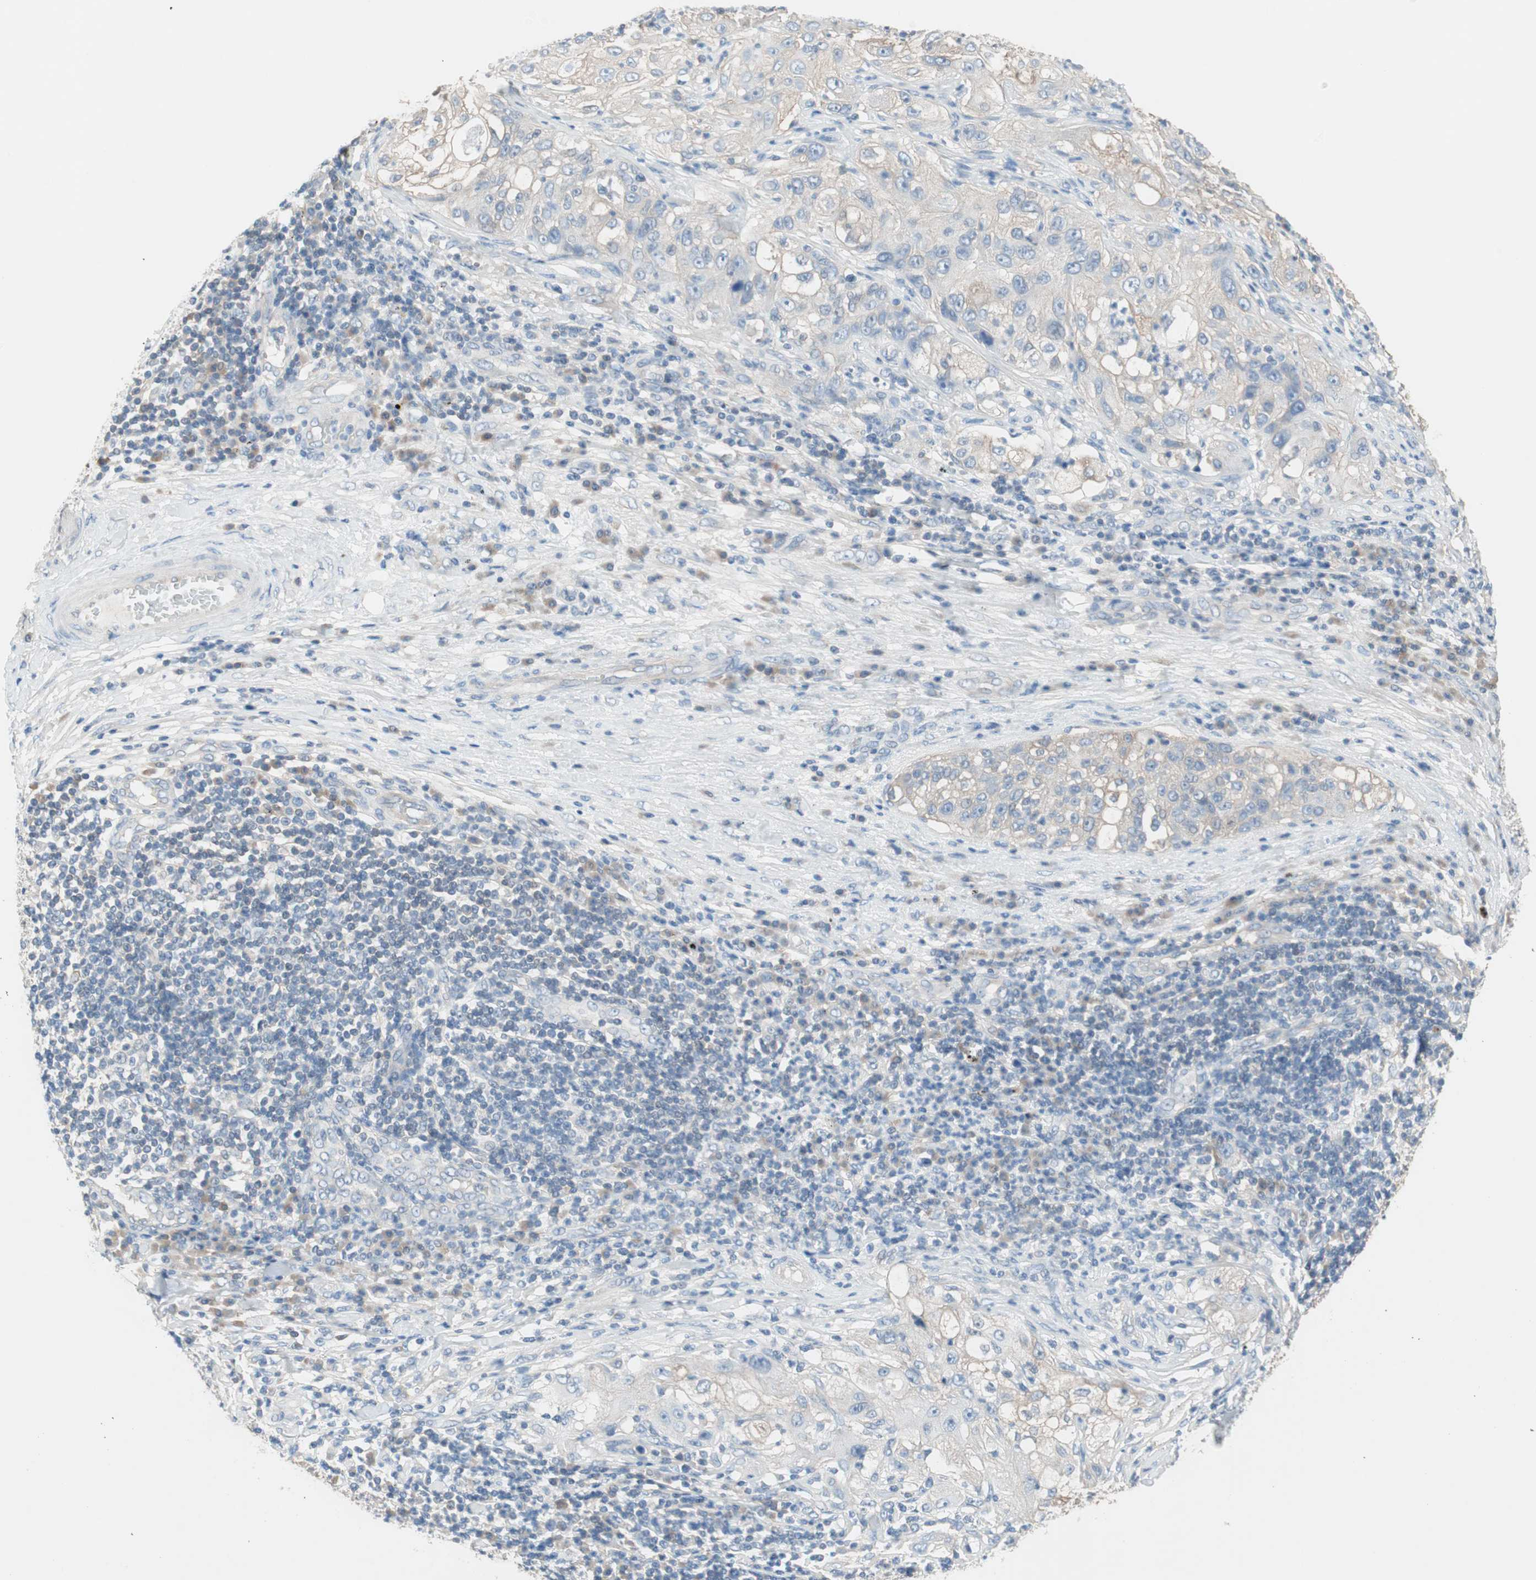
{"staining": {"intensity": "negative", "quantity": "none", "location": "none"}, "tissue": "lung cancer", "cell_type": "Tumor cells", "image_type": "cancer", "snomed": [{"axis": "morphology", "description": "Inflammation, NOS"}, {"axis": "morphology", "description": "Squamous cell carcinoma, NOS"}, {"axis": "topography", "description": "Lymph node"}, {"axis": "topography", "description": "Soft tissue"}, {"axis": "topography", "description": "Lung"}], "caption": "This is an immunohistochemistry (IHC) image of human lung cancer (squamous cell carcinoma). There is no positivity in tumor cells.", "gene": "GLUL", "patient": {"sex": "male", "age": 66}}